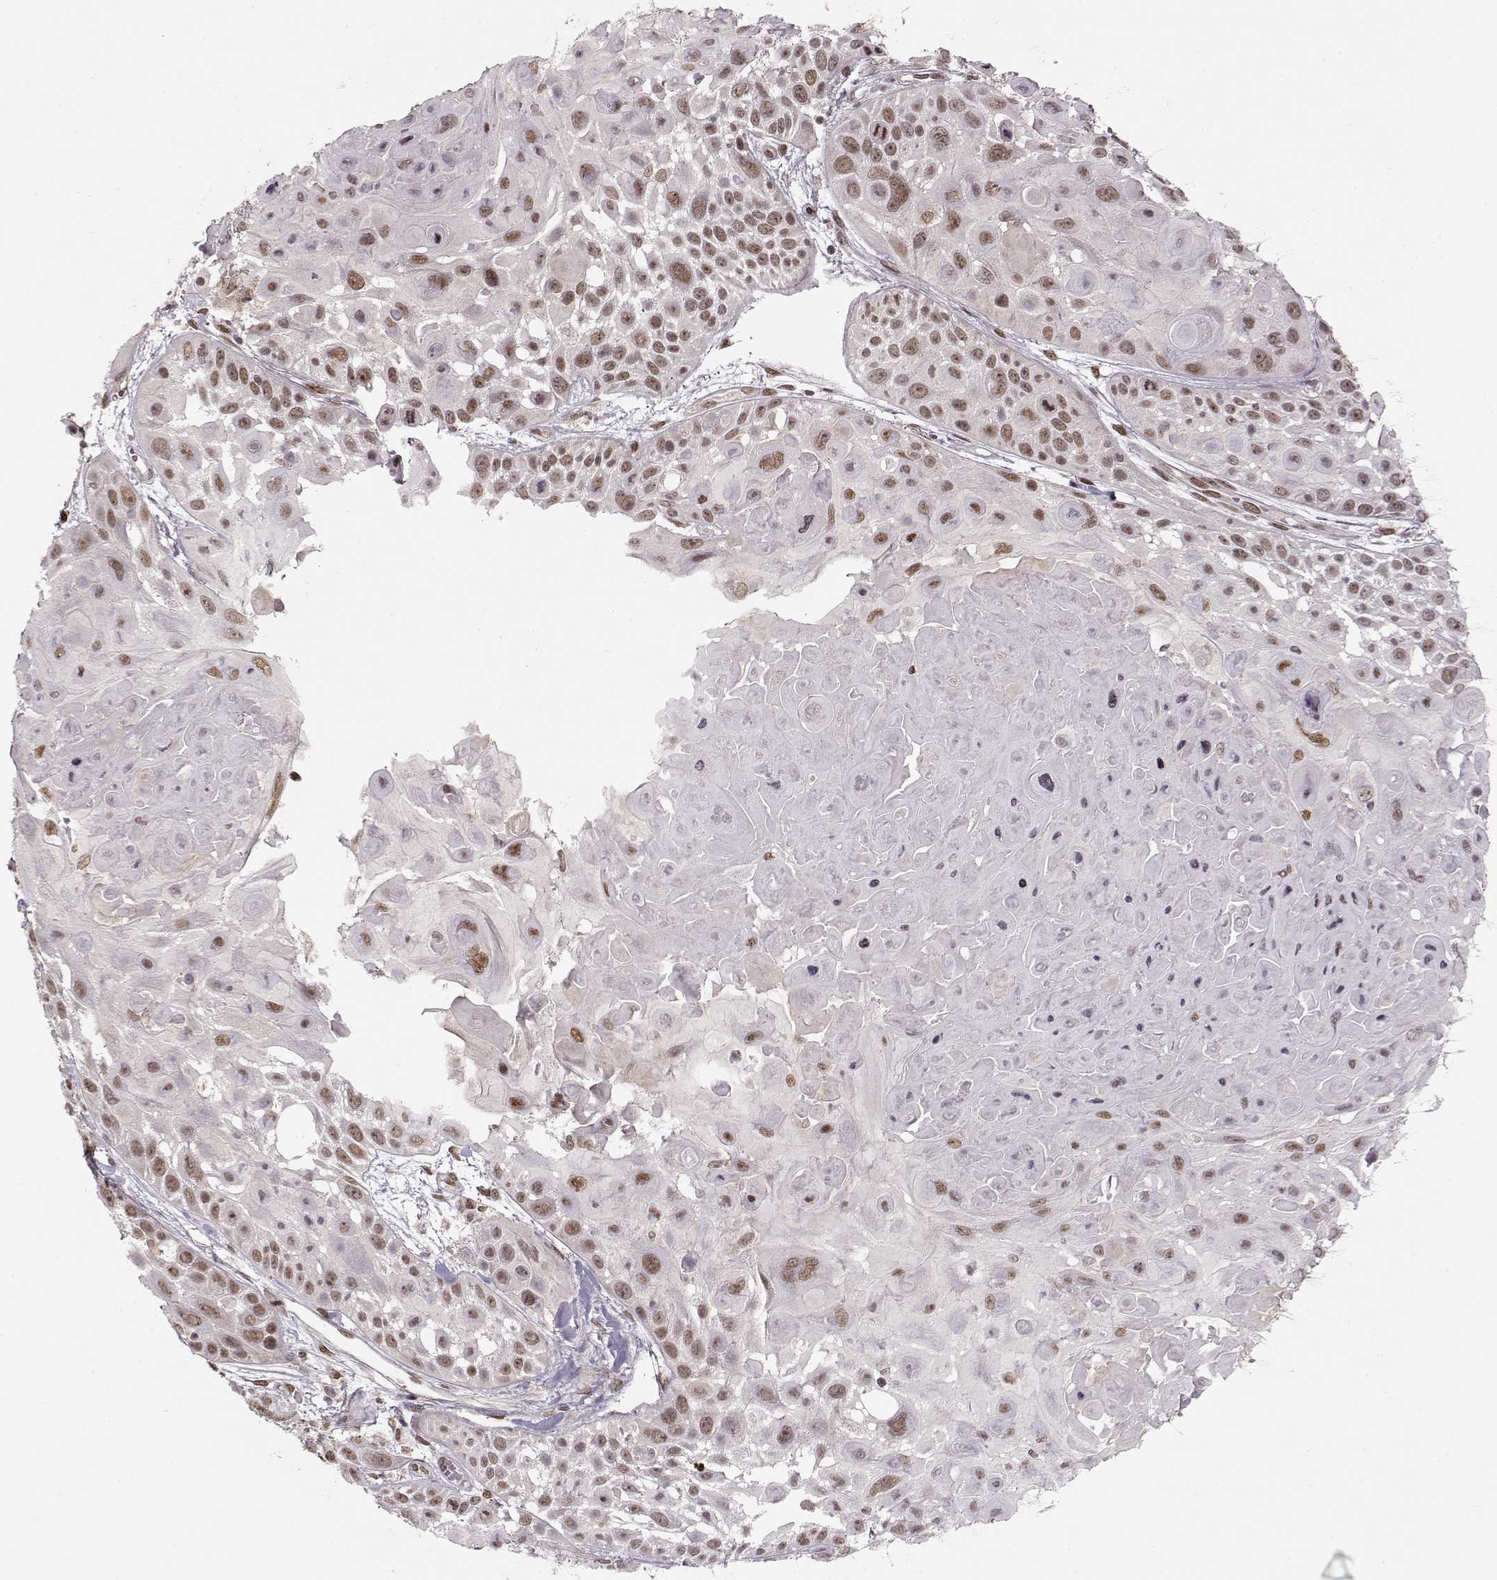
{"staining": {"intensity": "weak", "quantity": ">75%", "location": "nuclear"}, "tissue": "skin cancer", "cell_type": "Tumor cells", "image_type": "cancer", "snomed": [{"axis": "morphology", "description": "Squamous cell carcinoma, NOS"}, {"axis": "topography", "description": "Skin"}, {"axis": "topography", "description": "Anal"}], "caption": "This is an image of immunohistochemistry staining of skin cancer, which shows weak positivity in the nuclear of tumor cells.", "gene": "RAI1", "patient": {"sex": "female", "age": 75}}